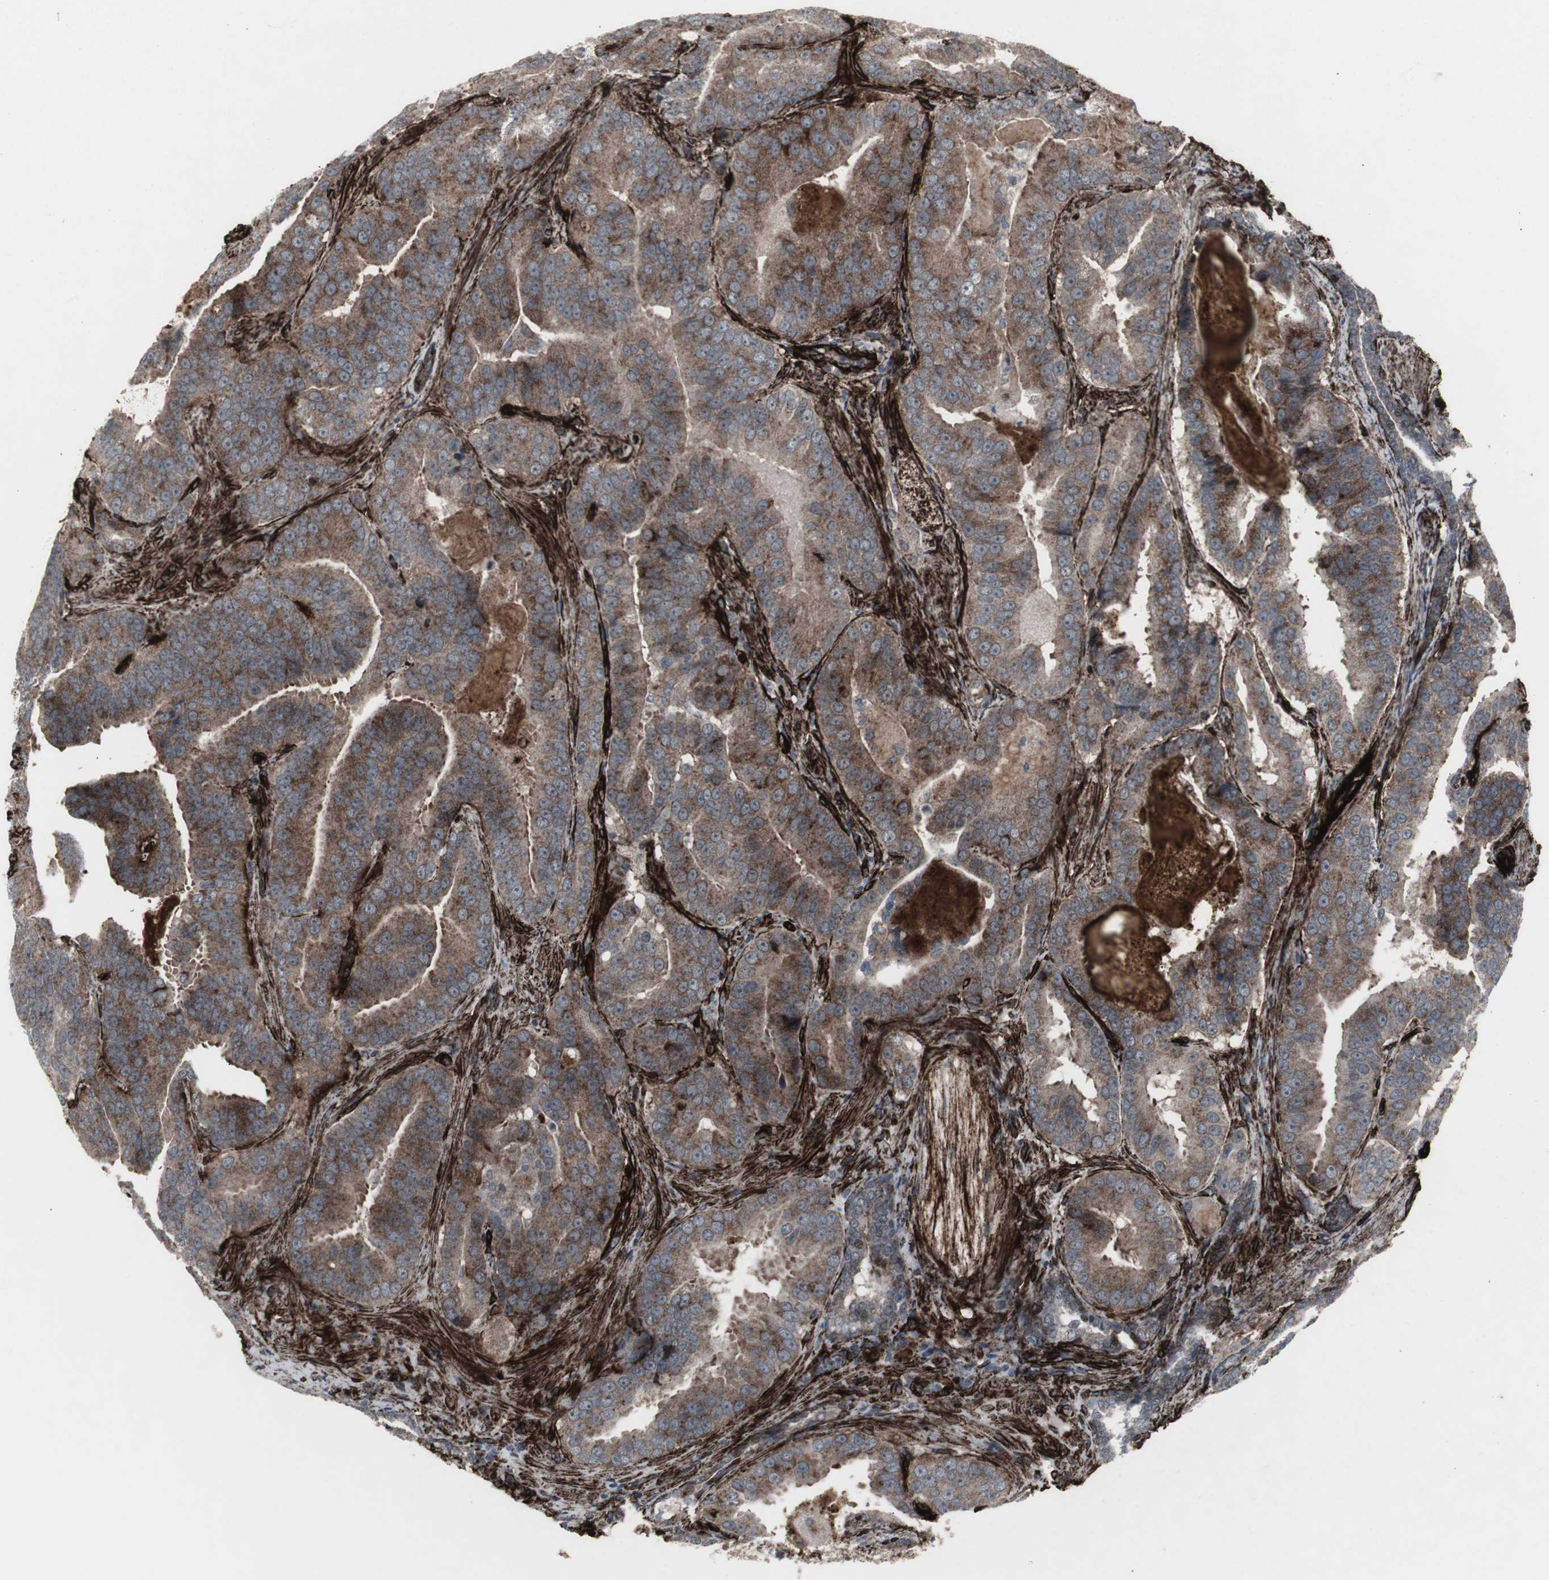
{"staining": {"intensity": "weak", "quantity": ">75%", "location": "cytoplasmic/membranous,nuclear"}, "tissue": "prostate cancer", "cell_type": "Tumor cells", "image_type": "cancer", "snomed": [{"axis": "morphology", "description": "Adenocarcinoma, Low grade"}, {"axis": "topography", "description": "Prostate"}], "caption": "Low-grade adenocarcinoma (prostate) stained for a protein displays weak cytoplasmic/membranous and nuclear positivity in tumor cells.", "gene": "PDGFA", "patient": {"sex": "male", "age": 59}}